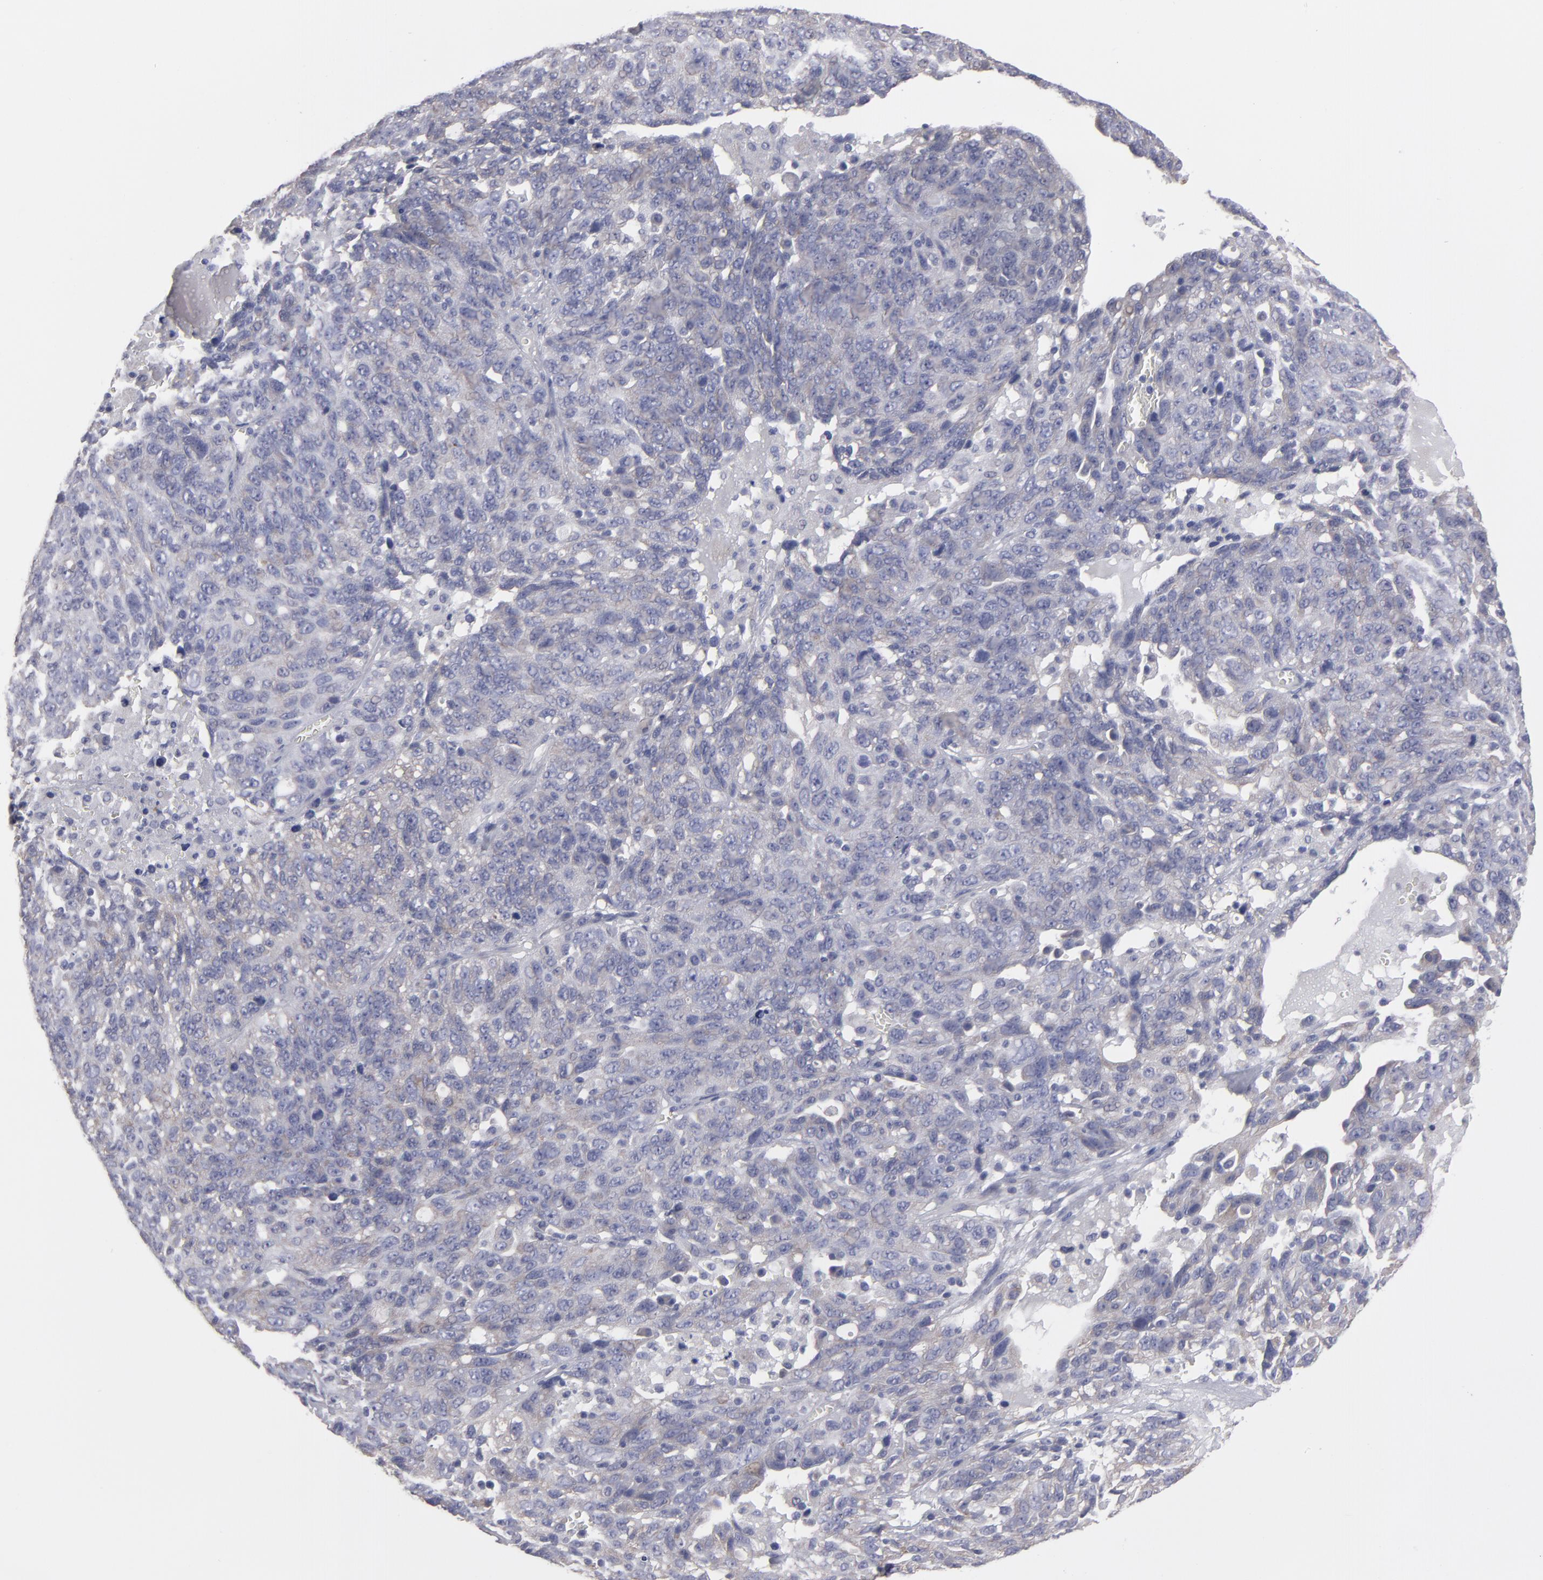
{"staining": {"intensity": "weak", "quantity": "<25%", "location": "cytoplasmic/membranous"}, "tissue": "ovarian cancer", "cell_type": "Tumor cells", "image_type": "cancer", "snomed": [{"axis": "morphology", "description": "Cystadenocarcinoma, serous, NOS"}, {"axis": "topography", "description": "Ovary"}], "caption": "Immunohistochemistry (IHC) histopathology image of human serous cystadenocarcinoma (ovarian) stained for a protein (brown), which displays no expression in tumor cells.", "gene": "SLMAP", "patient": {"sex": "female", "age": 71}}